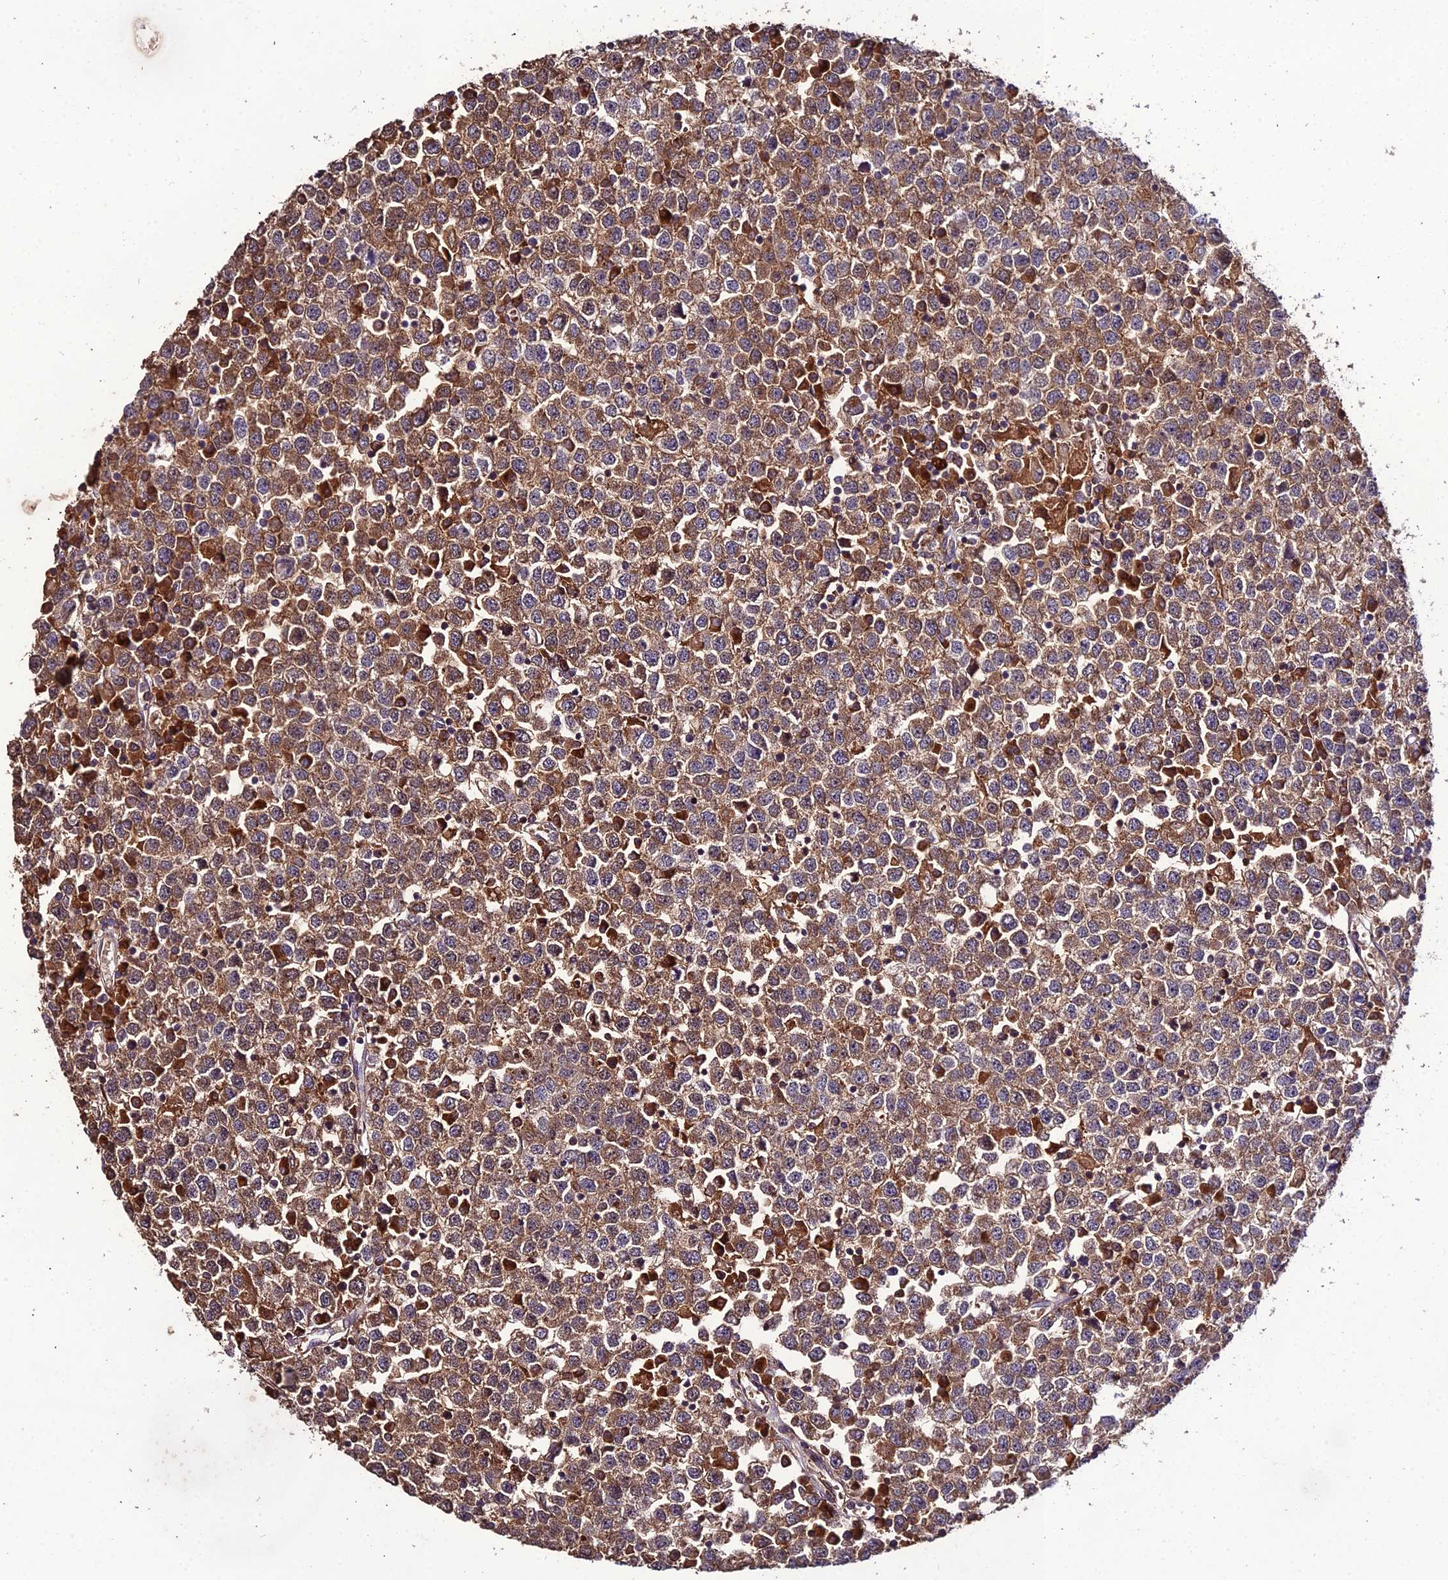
{"staining": {"intensity": "weak", "quantity": ">75%", "location": "cytoplasmic/membranous"}, "tissue": "testis cancer", "cell_type": "Tumor cells", "image_type": "cancer", "snomed": [{"axis": "morphology", "description": "Seminoma, NOS"}, {"axis": "topography", "description": "Testis"}], "caption": "IHC staining of testis cancer, which exhibits low levels of weak cytoplasmic/membranous positivity in approximately >75% of tumor cells indicating weak cytoplasmic/membranous protein expression. The staining was performed using DAB (brown) for protein detection and nuclei were counterstained in hematoxylin (blue).", "gene": "KCTD16", "patient": {"sex": "male", "age": 65}}